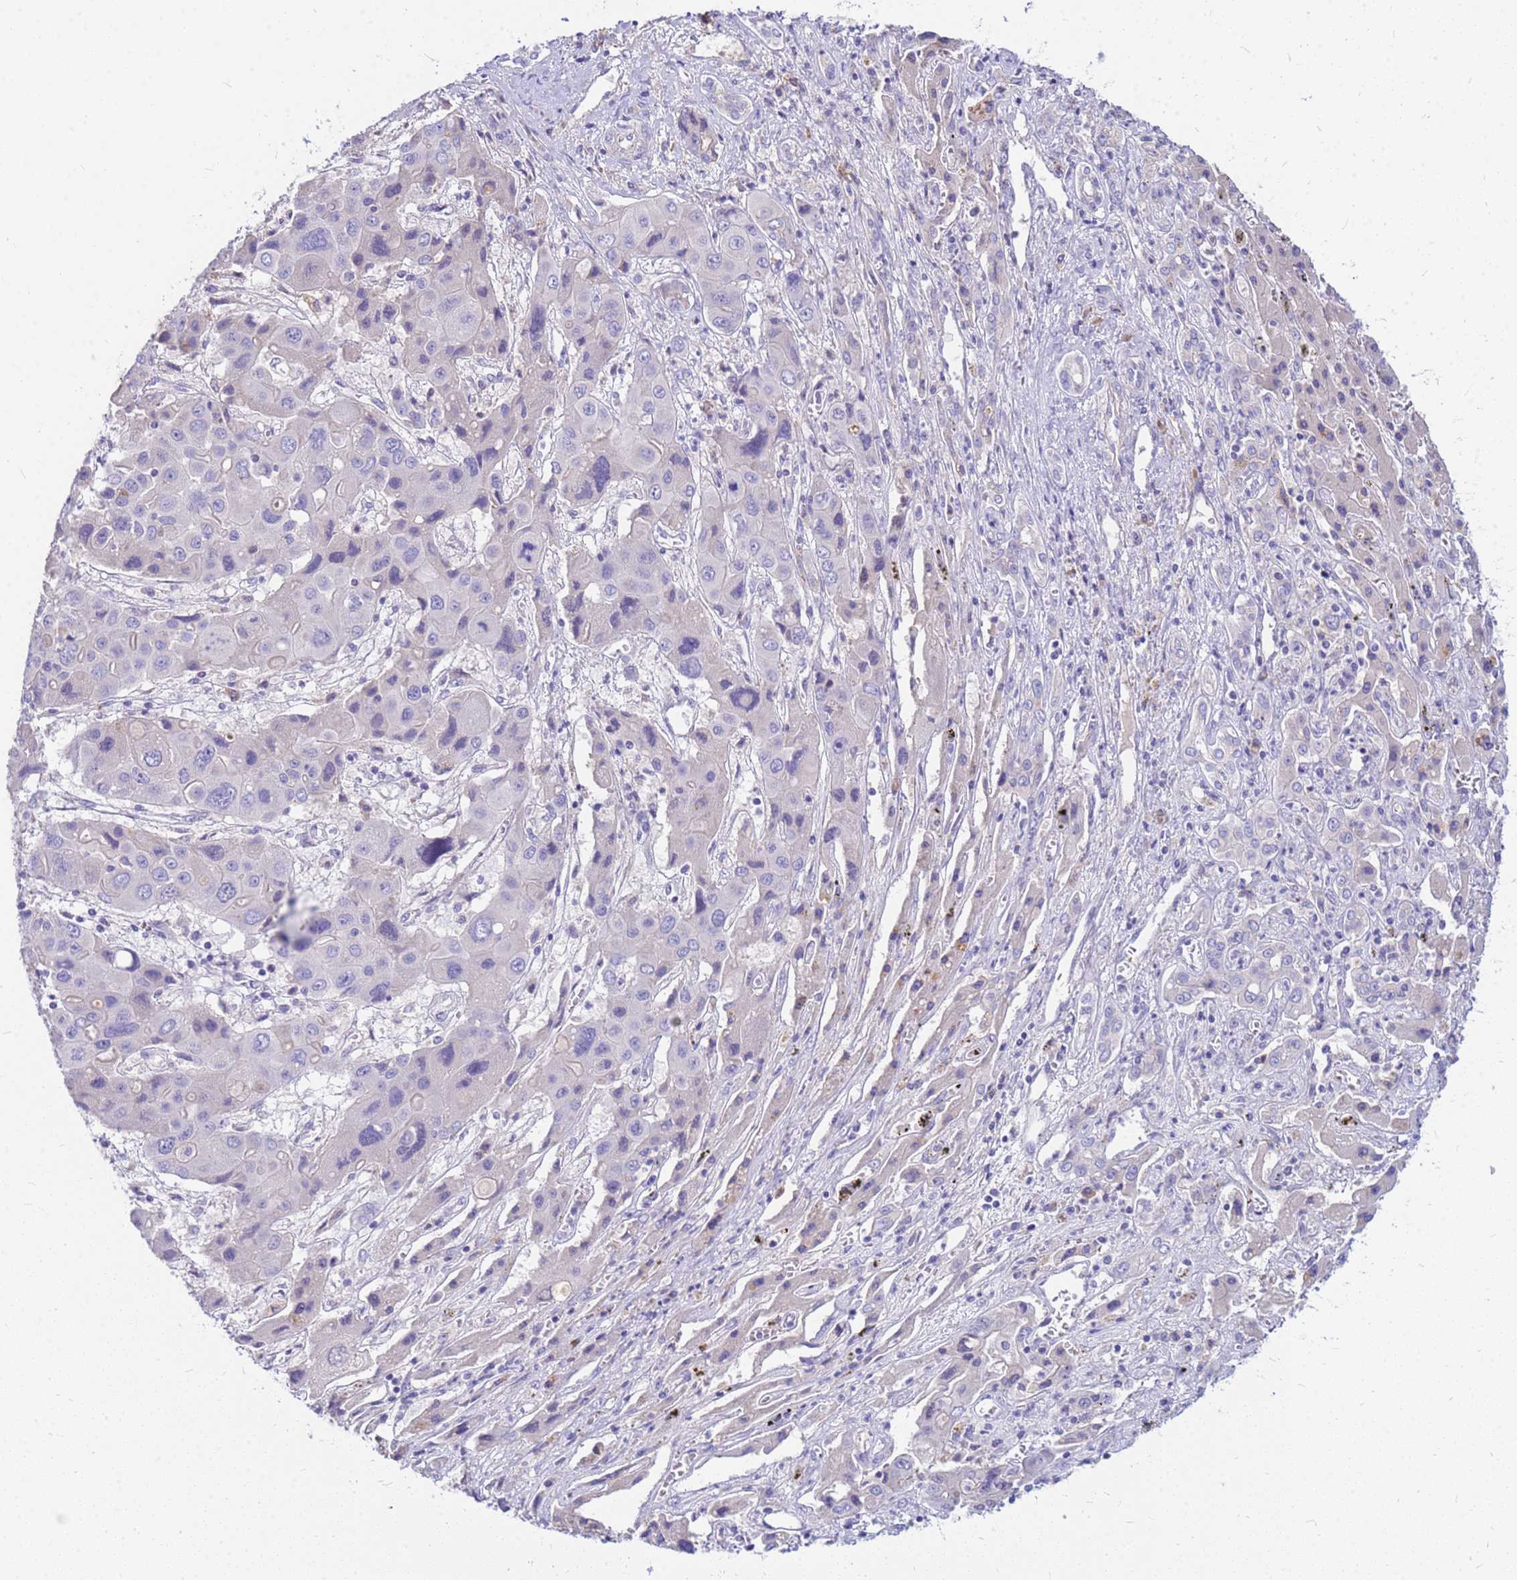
{"staining": {"intensity": "negative", "quantity": "none", "location": "none"}, "tissue": "liver cancer", "cell_type": "Tumor cells", "image_type": "cancer", "snomed": [{"axis": "morphology", "description": "Cholangiocarcinoma"}, {"axis": "topography", "description": "Liver"}], "caption": "Protein analysis of liver cholangiocarcinoma shows no significant staining in tumor cells. (DAB (3,3'-diaminobenzidine) immunohistochemistry (IHC), high magnification).", "gene": "DPRX", "patient": {"sex": "male", "age": 67}}